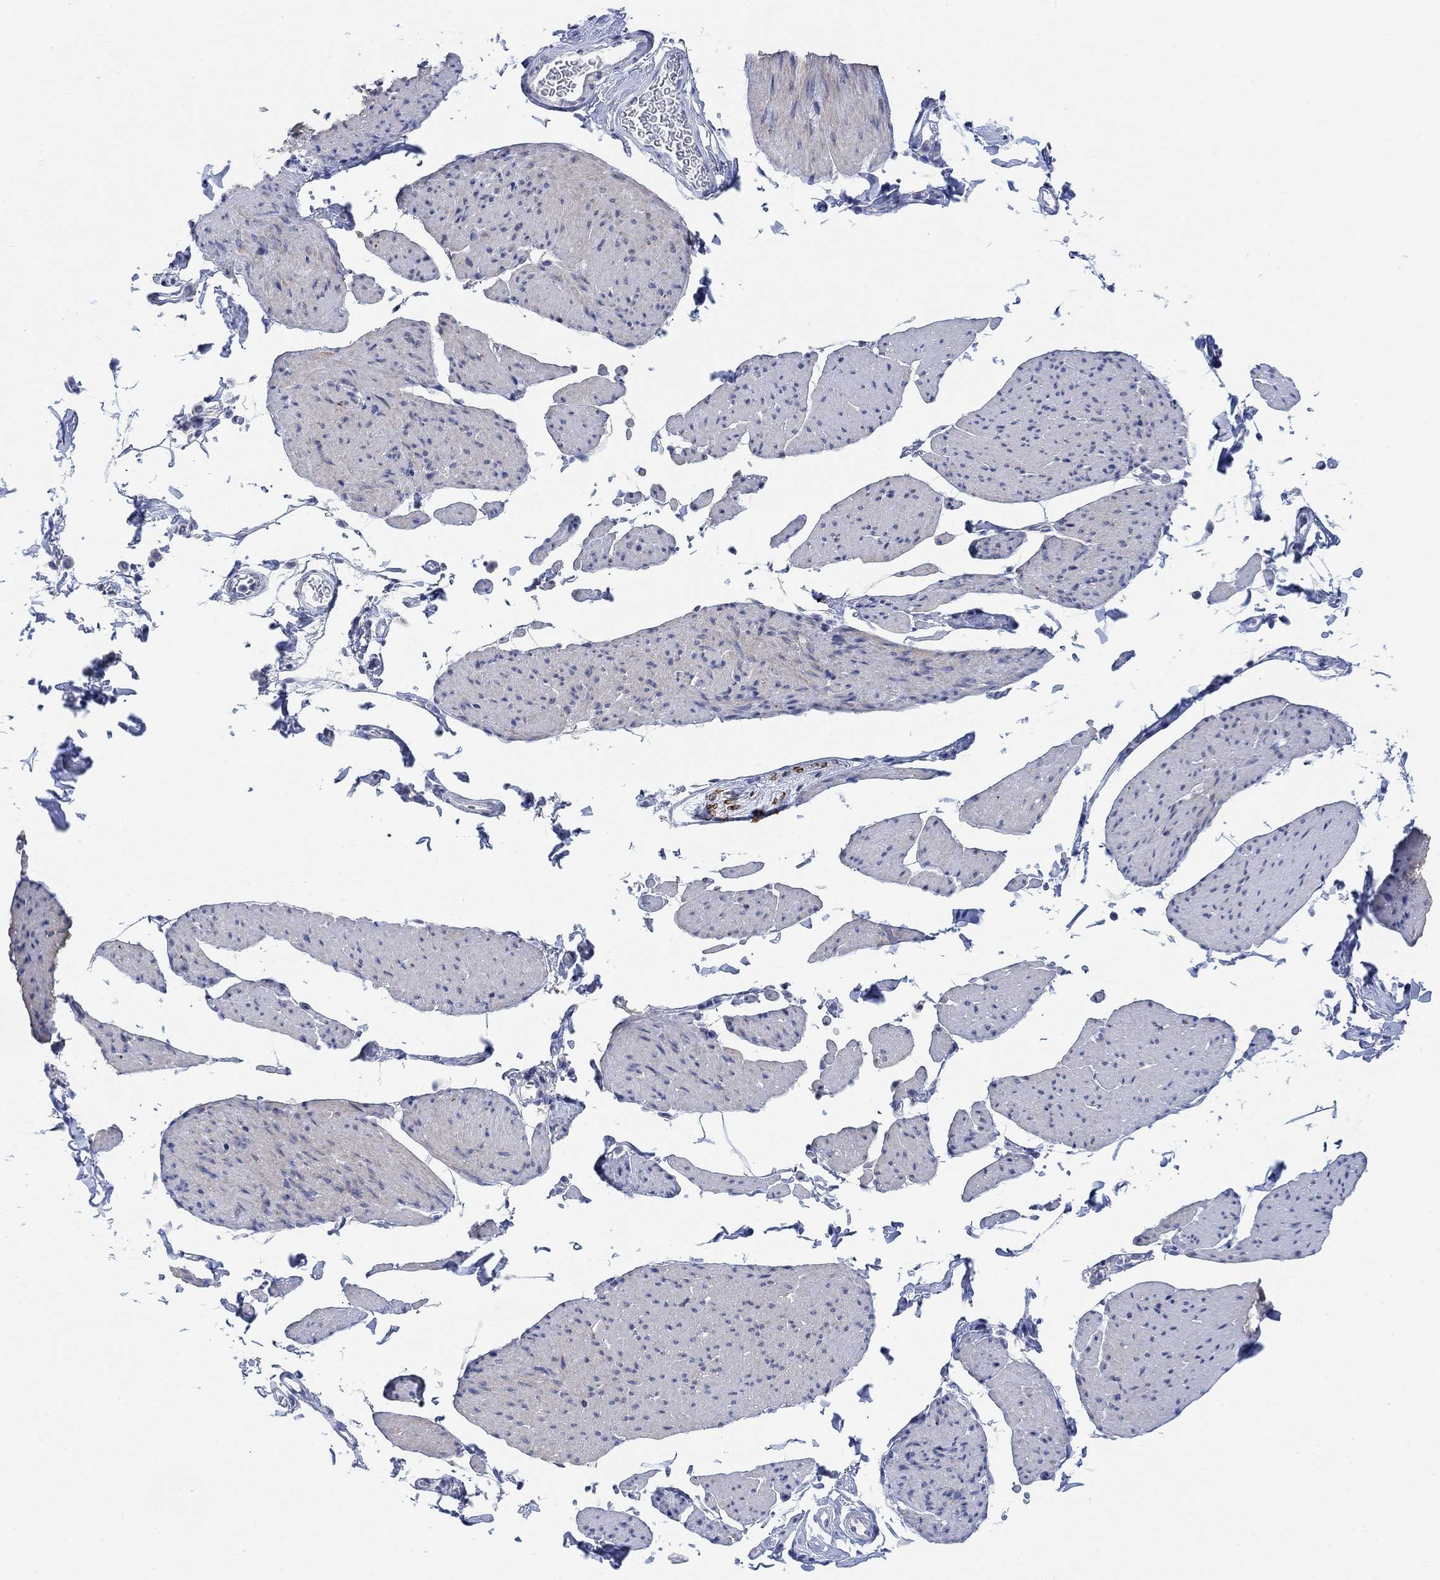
{"staining": {"intensity": "negative", "quantity": "none", "location": "none"}, "tissue": "smooth muscle", "cell_type": "Smooth muscle cells", "image_type": "normal", "snomed": [{"axis": "morphology", "description": "Normal tissue, NOS"}, {"axis": "topography", "description": "Adipose tissue"}, {"axis": "topography", "description": "Smooth muscle"}, {"axis": "topography", "description": "Peripheral nerve tissue"}], "caption": "Immunohistochemistry (IHC) image of benign human smooth muscle stained for a protein (brown), which reveals no positivity in smooth muscle cells.", "gene": "RIMS1", "patient": {"sex": "male", "age": 83}}